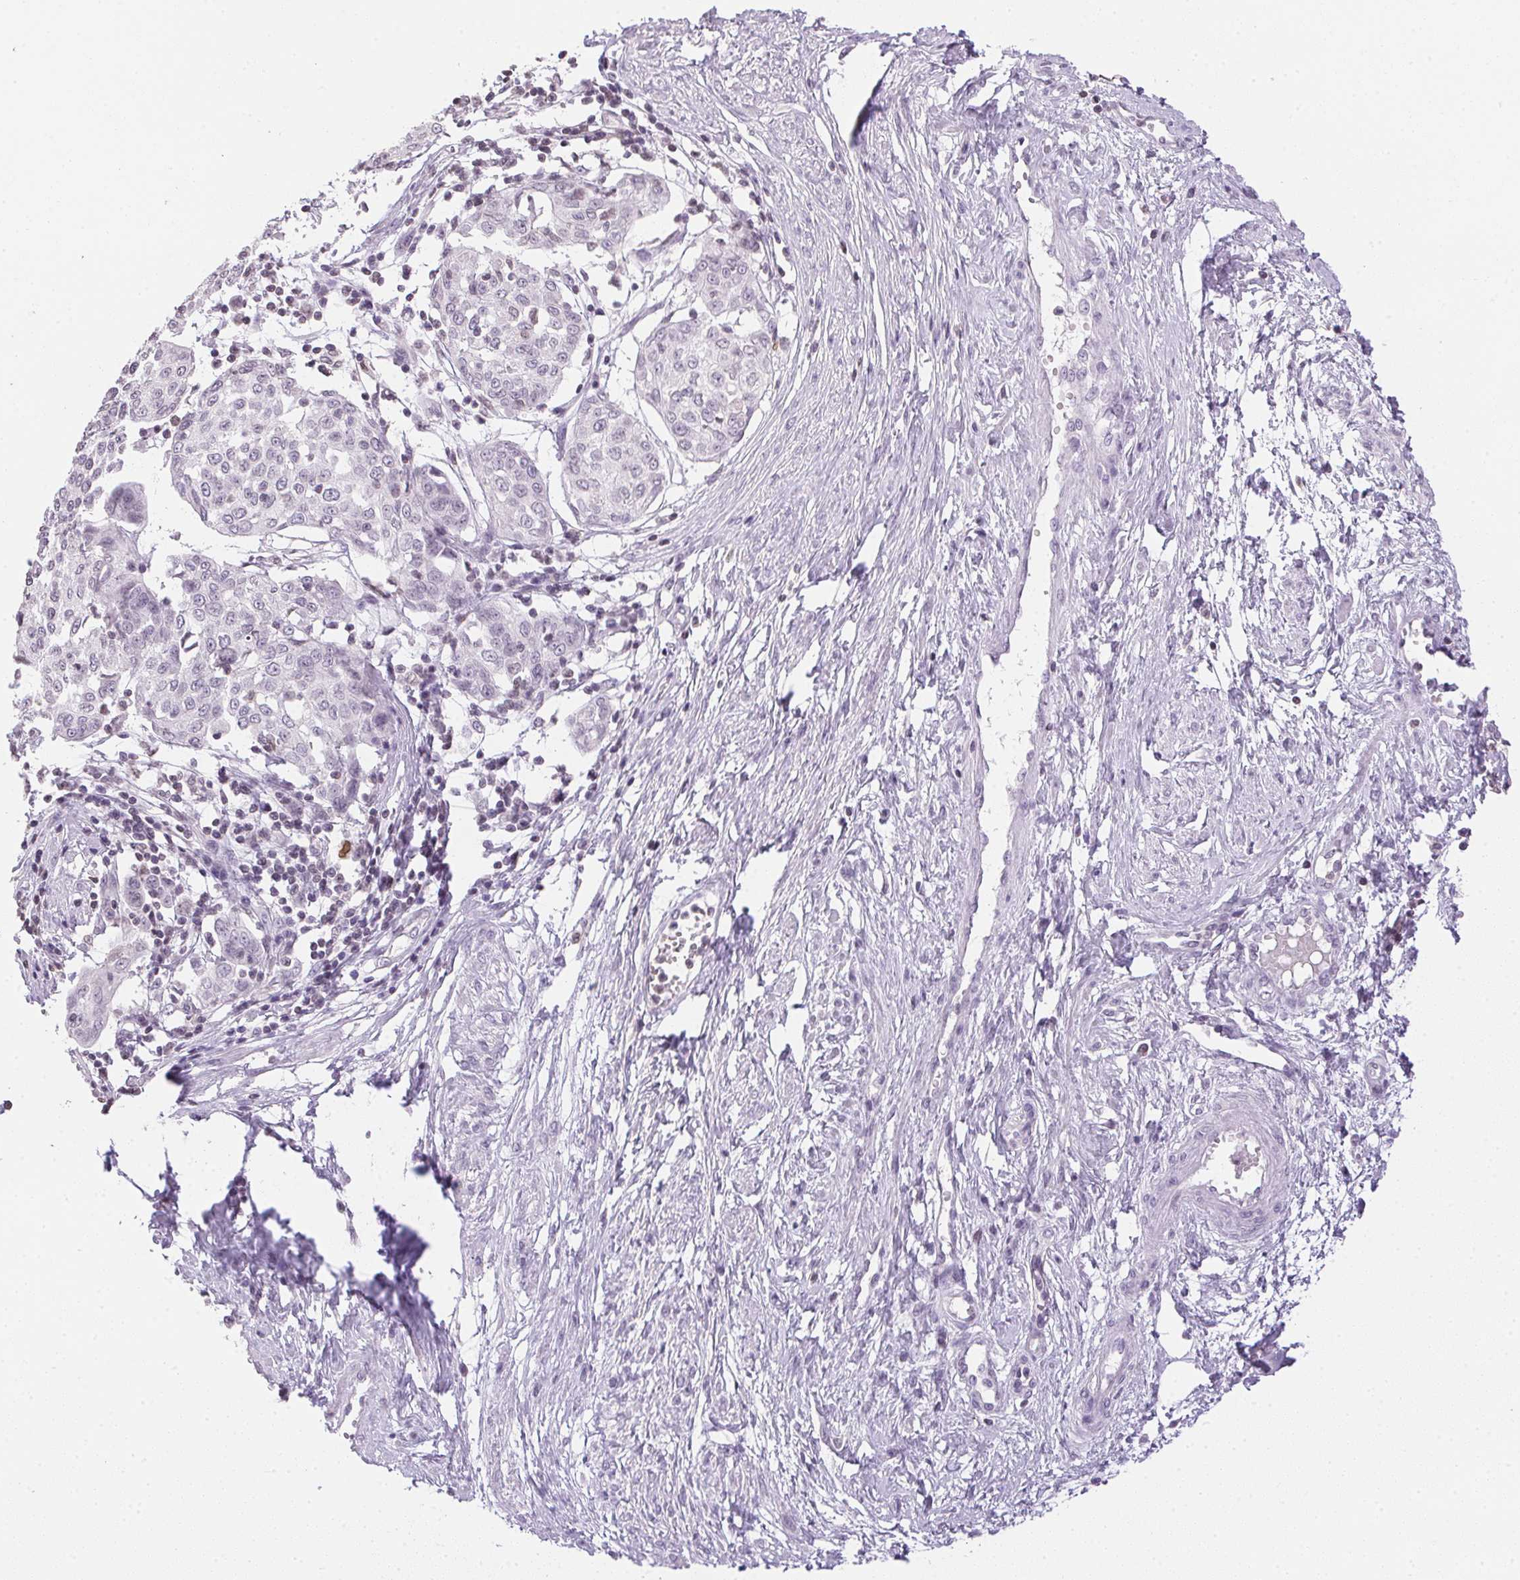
{"staining": {"intensity": "negative", "quantity": "none", "location": "none"}, "tissue": "cervical cancer", "cell_type": "Tumor cells", "image_type": "cancer", "snomed": [{"axis": "morphology", "description": "Squamous cell carcinoma, NOS"}, {"axis": "topography", "description": "Cervix"}], "caption": "Tumor cells show no significant protein positivity in cervical cancer.", "gene": "PRL", "patient": {"sex": "female", "age": 34}}